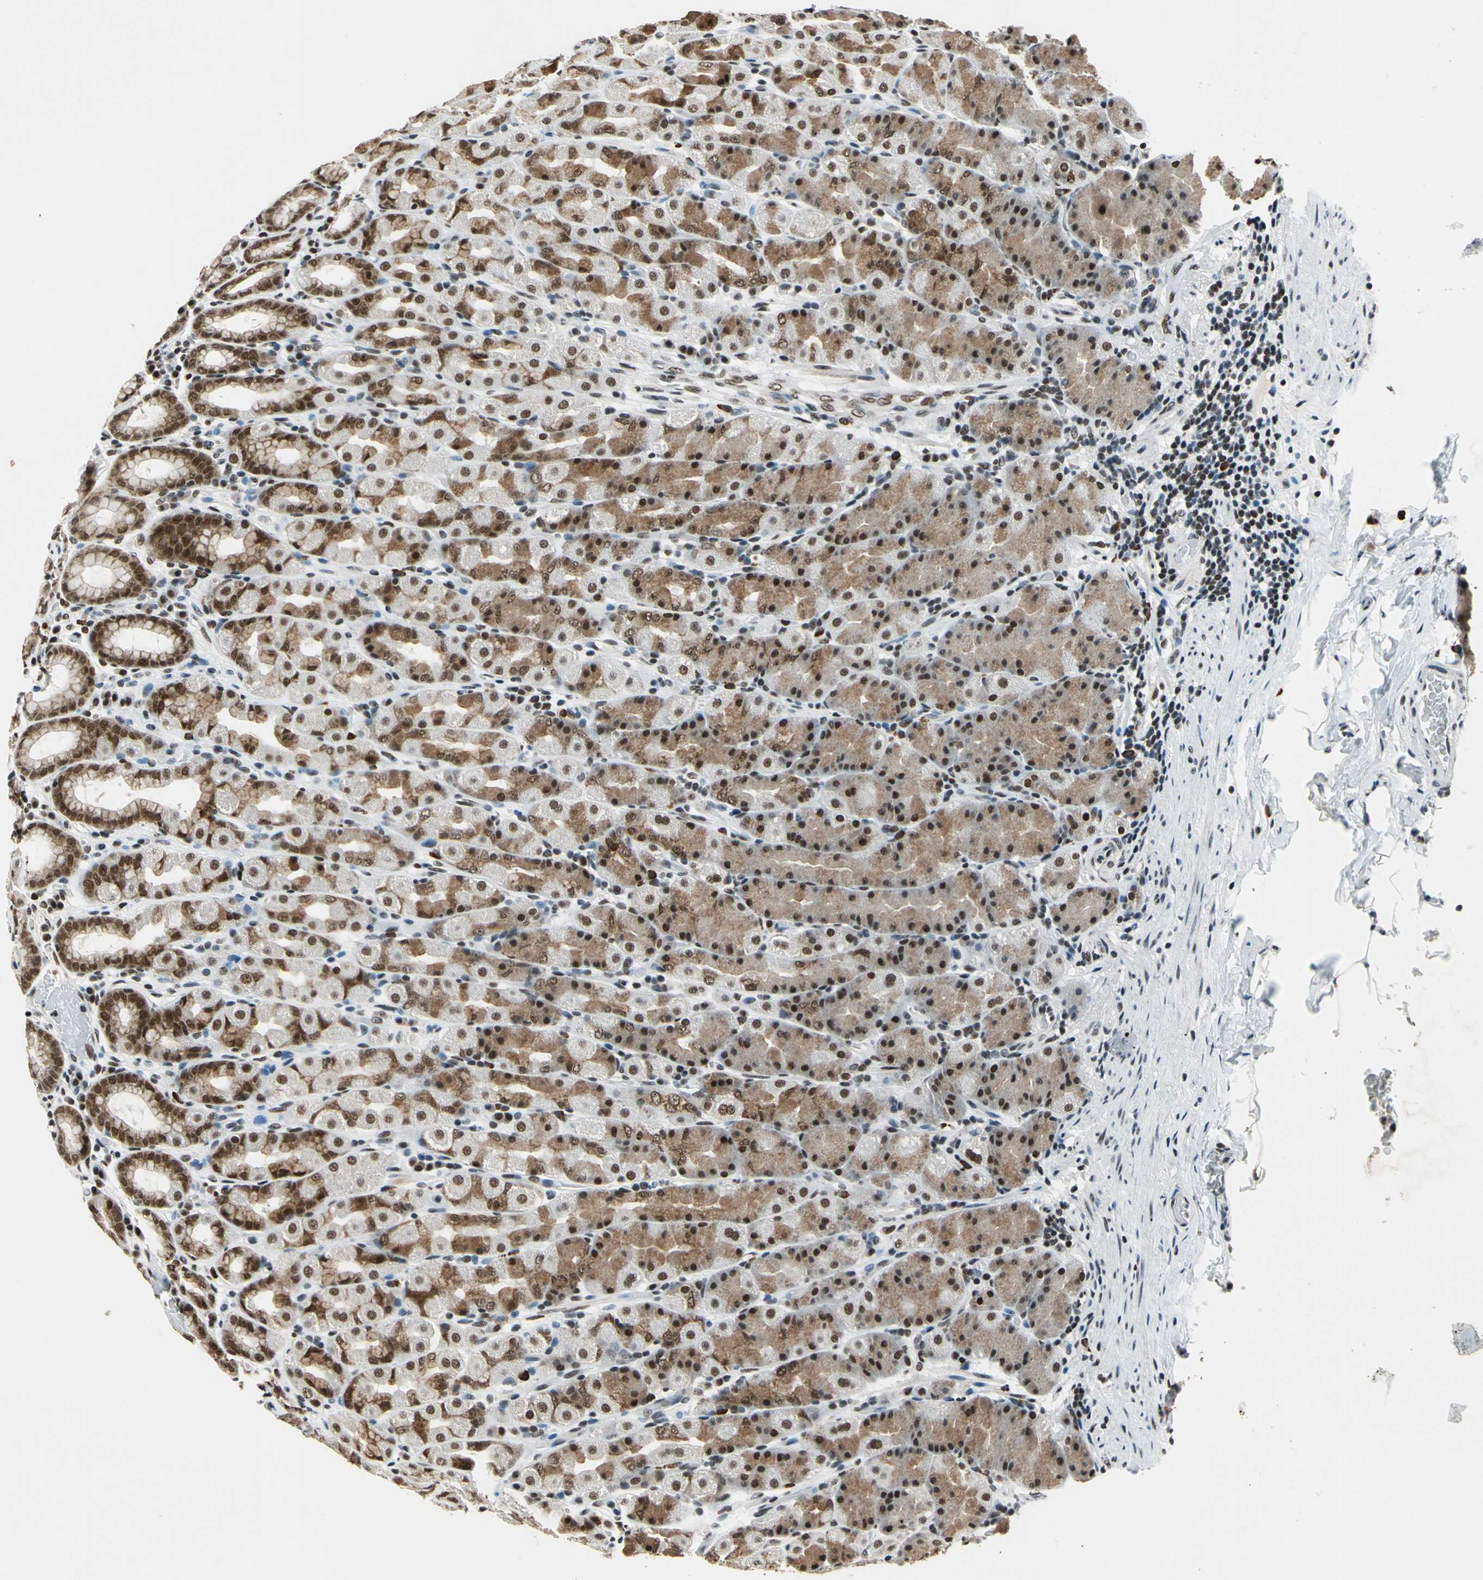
{"staining": {"intensity": "moderate", "quantity": ">75%", "location": "cytoplasmic/membranous,nuclear"}, "tissue": "stomach", "cell_type": "Glandular cells", "image_type": "normal", "snomed": [{"axis": "morphology", "description": "Normal tissue, NOS"}, {"axis": "topography", "description": "Stomach, upper"}], "caption": "IHC (DAB) staining of unremarkable stomach exhibits moderate cytoplasmic/membranous,nuclear protein expression in about >75% of glandular cells. The staining was performed using DAB to visualize the protein expression in brown, while the nuclei were stained in blue with hematoxylin (Magnification: 20x).", "gene": "BCLAF1", "patient": {"sex": "male", "age": 68}}